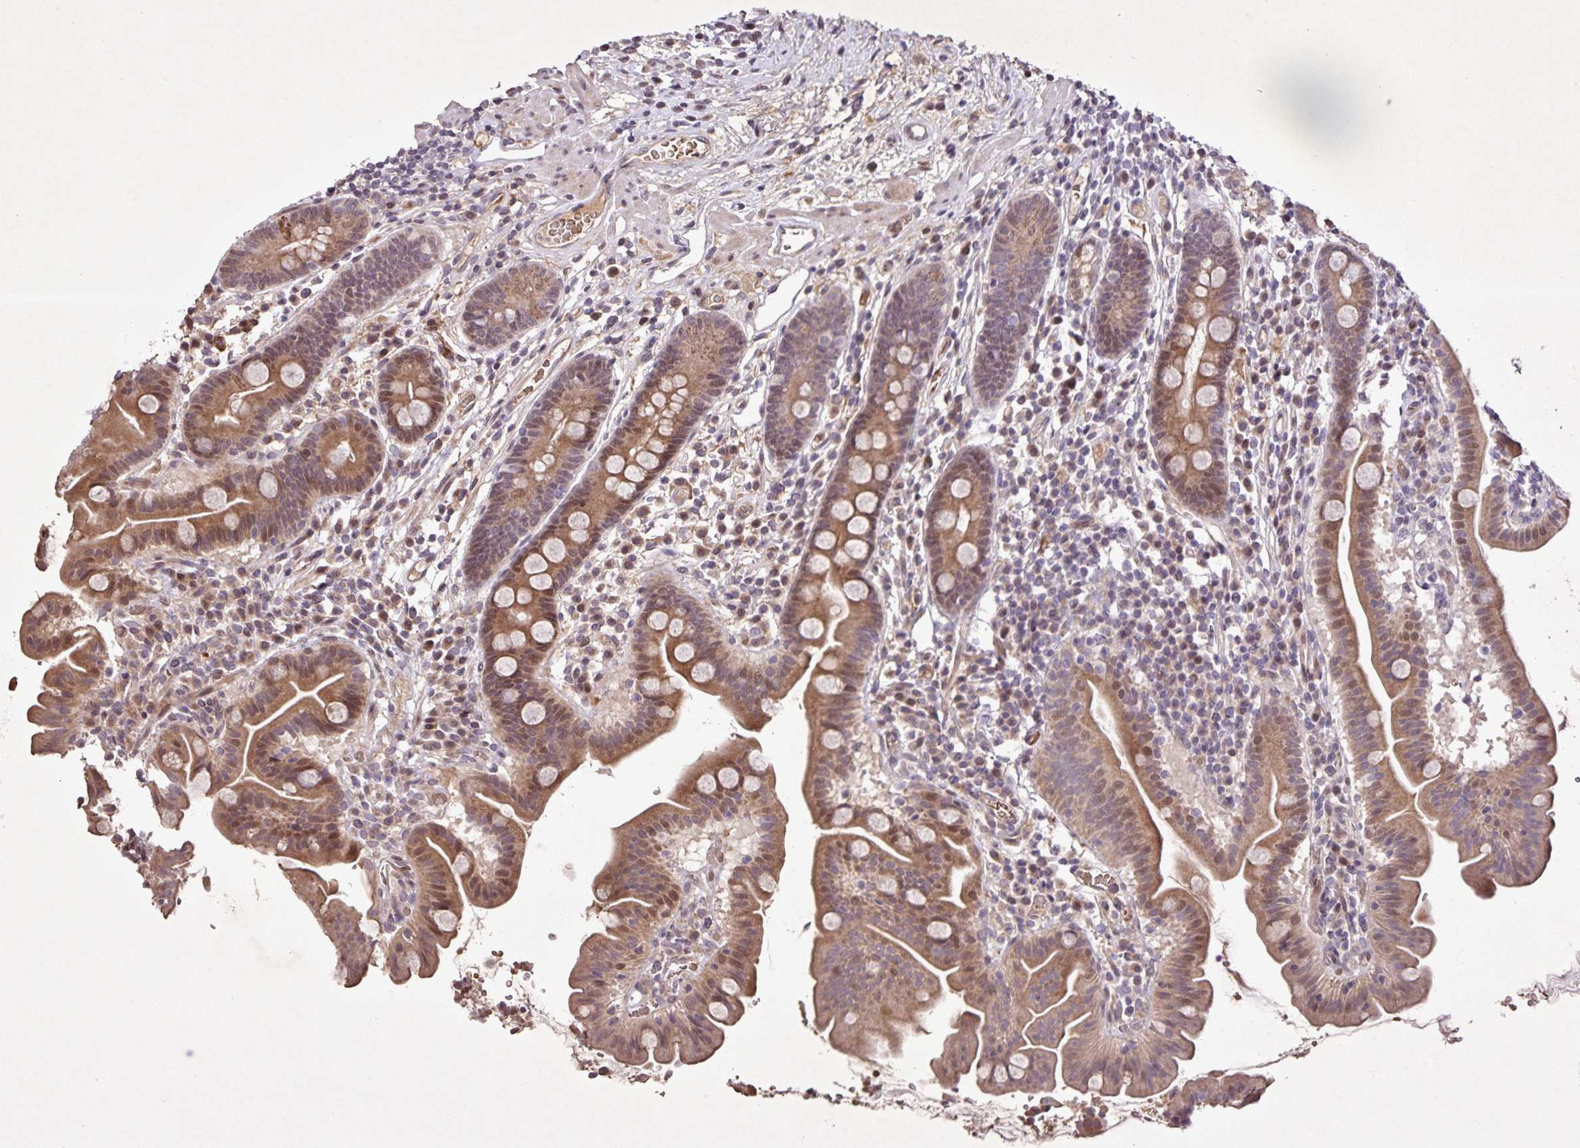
{"staining": {"intensity": "moderate", "quantity": ">75%", "location": "cytoplasmic/membranous,nuclear"}, "tissue": "small intestine", "cell_type": "Glandular cells", "image_type": "normal", "snomed": [{"axis": "morphology", "description": "Normal tissue, NOS"}, {"axis": "topography", "description": "Small intestine"}], "caption": "Moderate cytoplasmic/membranous,nuclear staining for a protein is appreciated in about >75% of glandular cells of normal small intestine using immunohistochemistry (IHC).", "gene": "GDF2", "patient": {"sex": "male", "age": 26}}